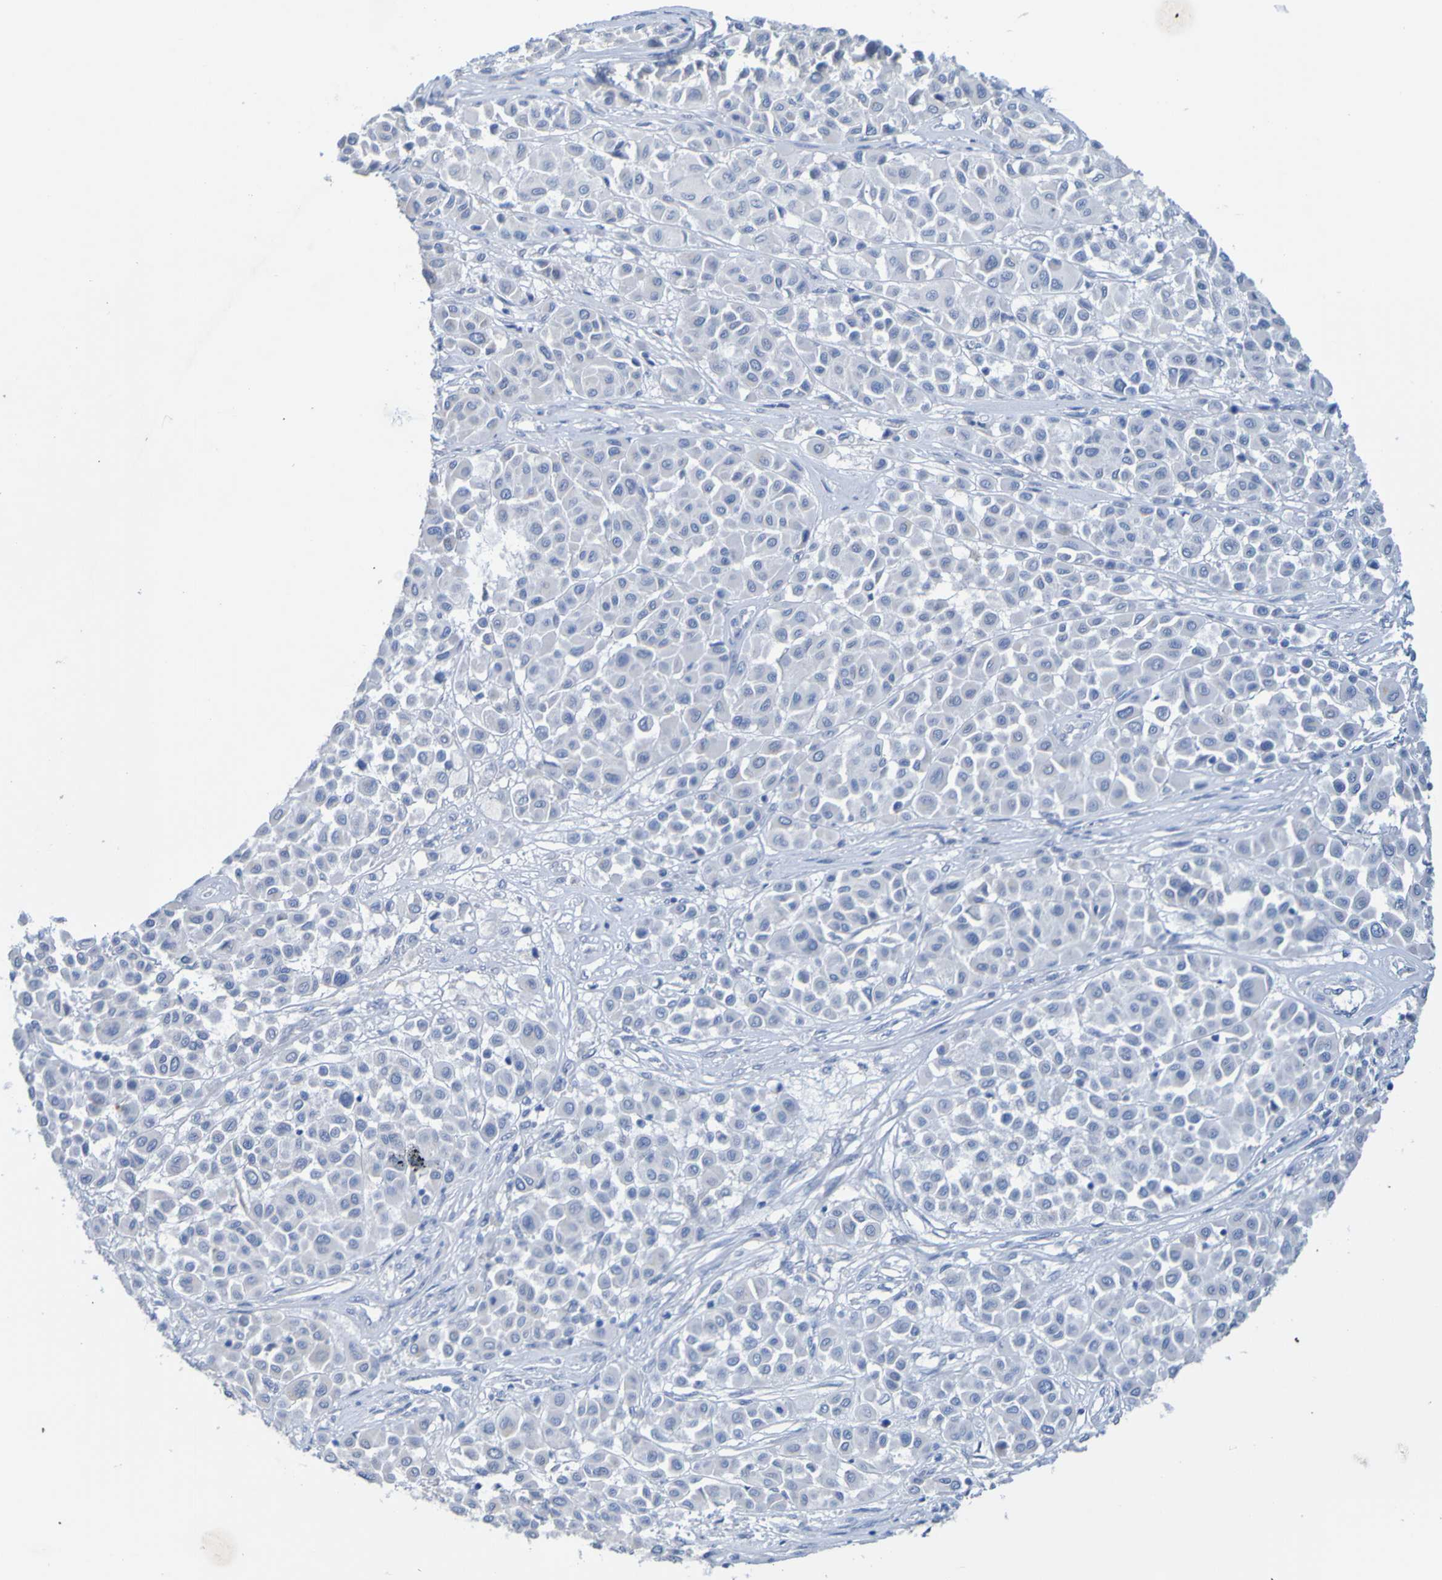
{"staining": {"intensity": "negative", "quantity": "none", "location": "none"}, "tissue": "melanoma", "cell_type": "Tumor cells", "image_type": "cancer", "snomed": [{"axis": "morphology", "description": "Malignant melanoma, Metastatic site"}, {"axis": "topography", "description": "Soft tissue"}], "caption": "This image is of melanoma stained with immunohistochemistry (IHC) to label a protein in brown with the nuclei are counter-stained blue. There is no expression in tumor cells.", "gene": "ACMSD", "patient": {"sex": "male", "age": 41}}